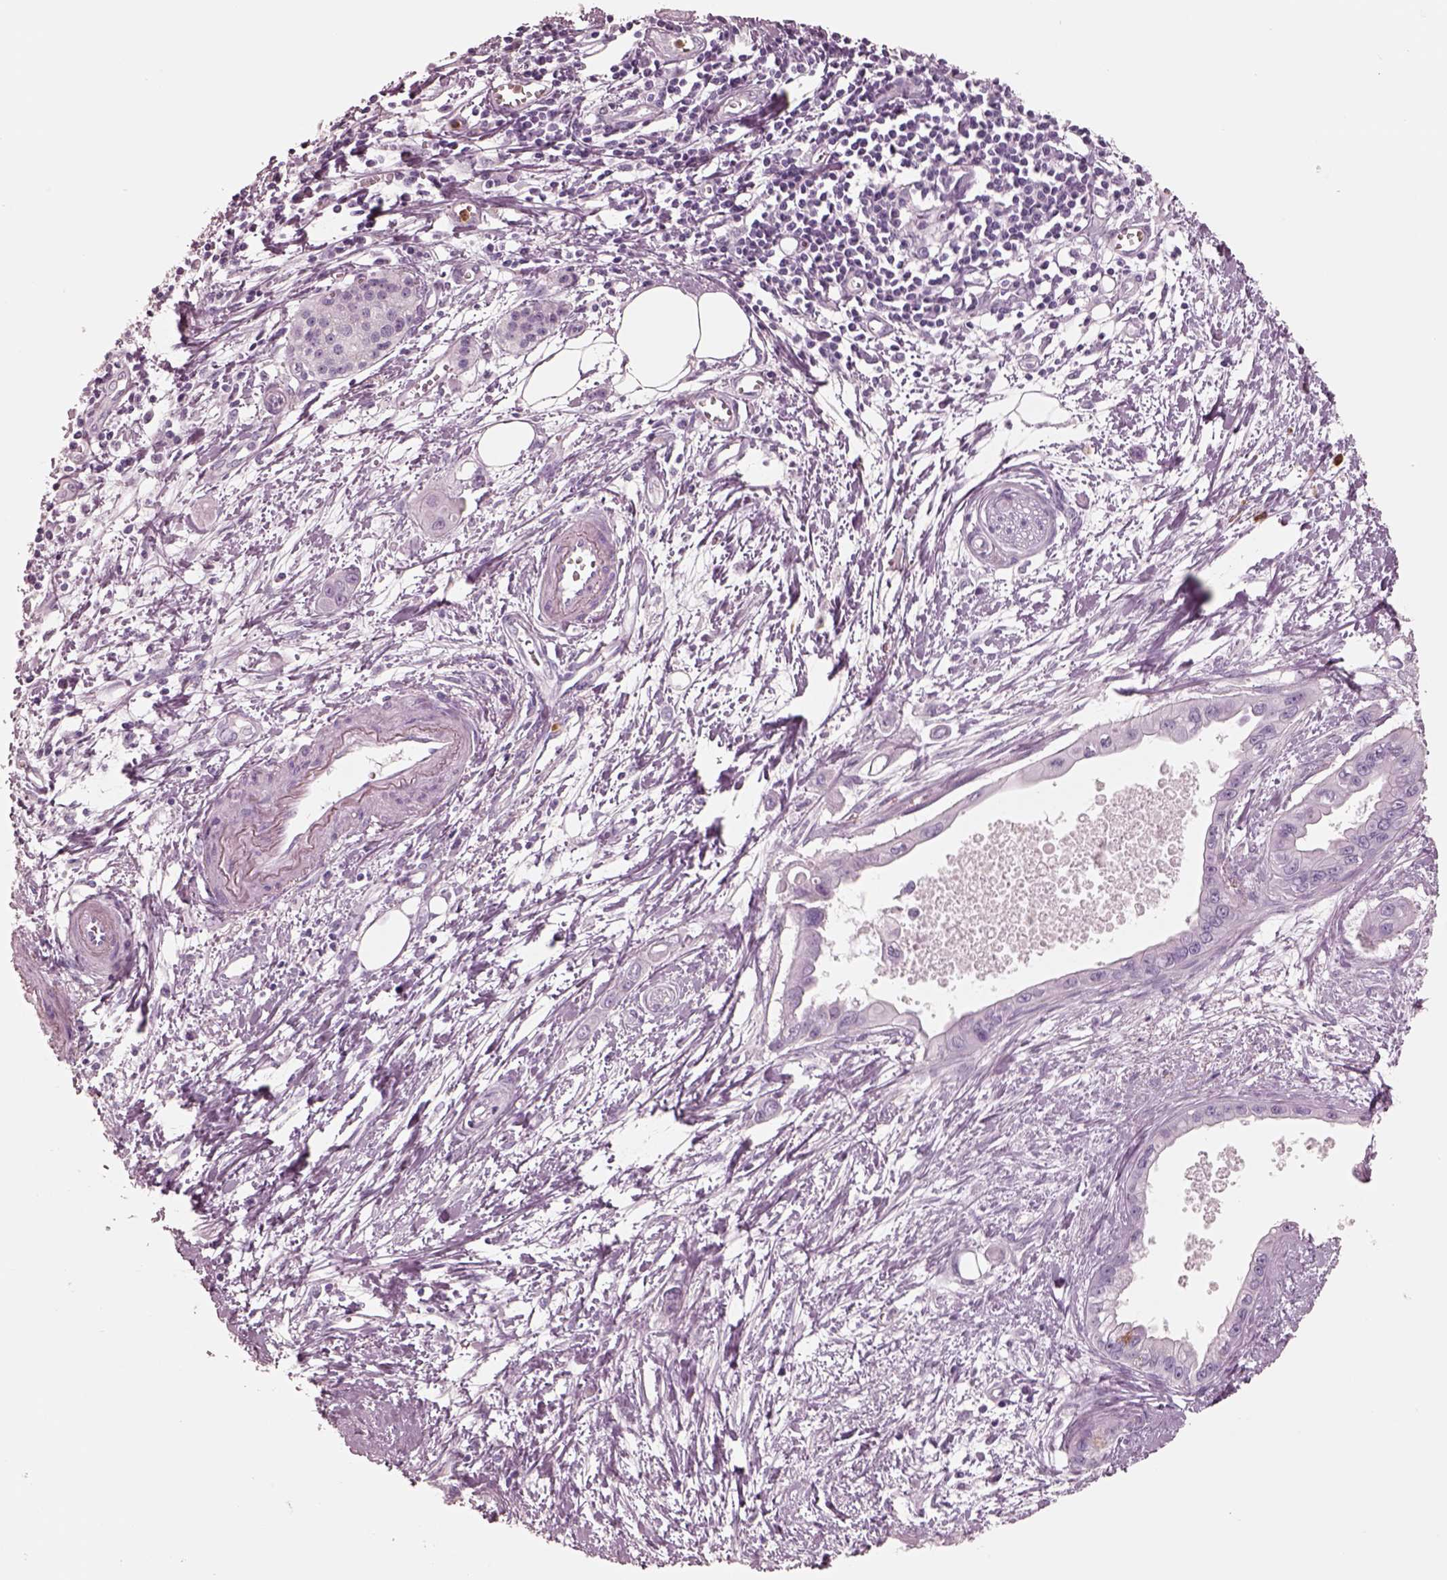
{"staining": {"intensity": "negative", "quantity": "none", "location": "none"}, "tissue": "pancreatic cancer", "cell_type": "Tumor cells", "image_type": "cancer", "snomed": [{"axis": "morphology", "description": "Adenocarcinoma, NOS"}, {"axis": "topography", "description": "Pancreas"}], "caption": "An image of pancreatic cancer stained for a protein shows no brown staining in tumor cells.", "gene": "ELANE", "patient": {"sex": "male", "age": 60}}